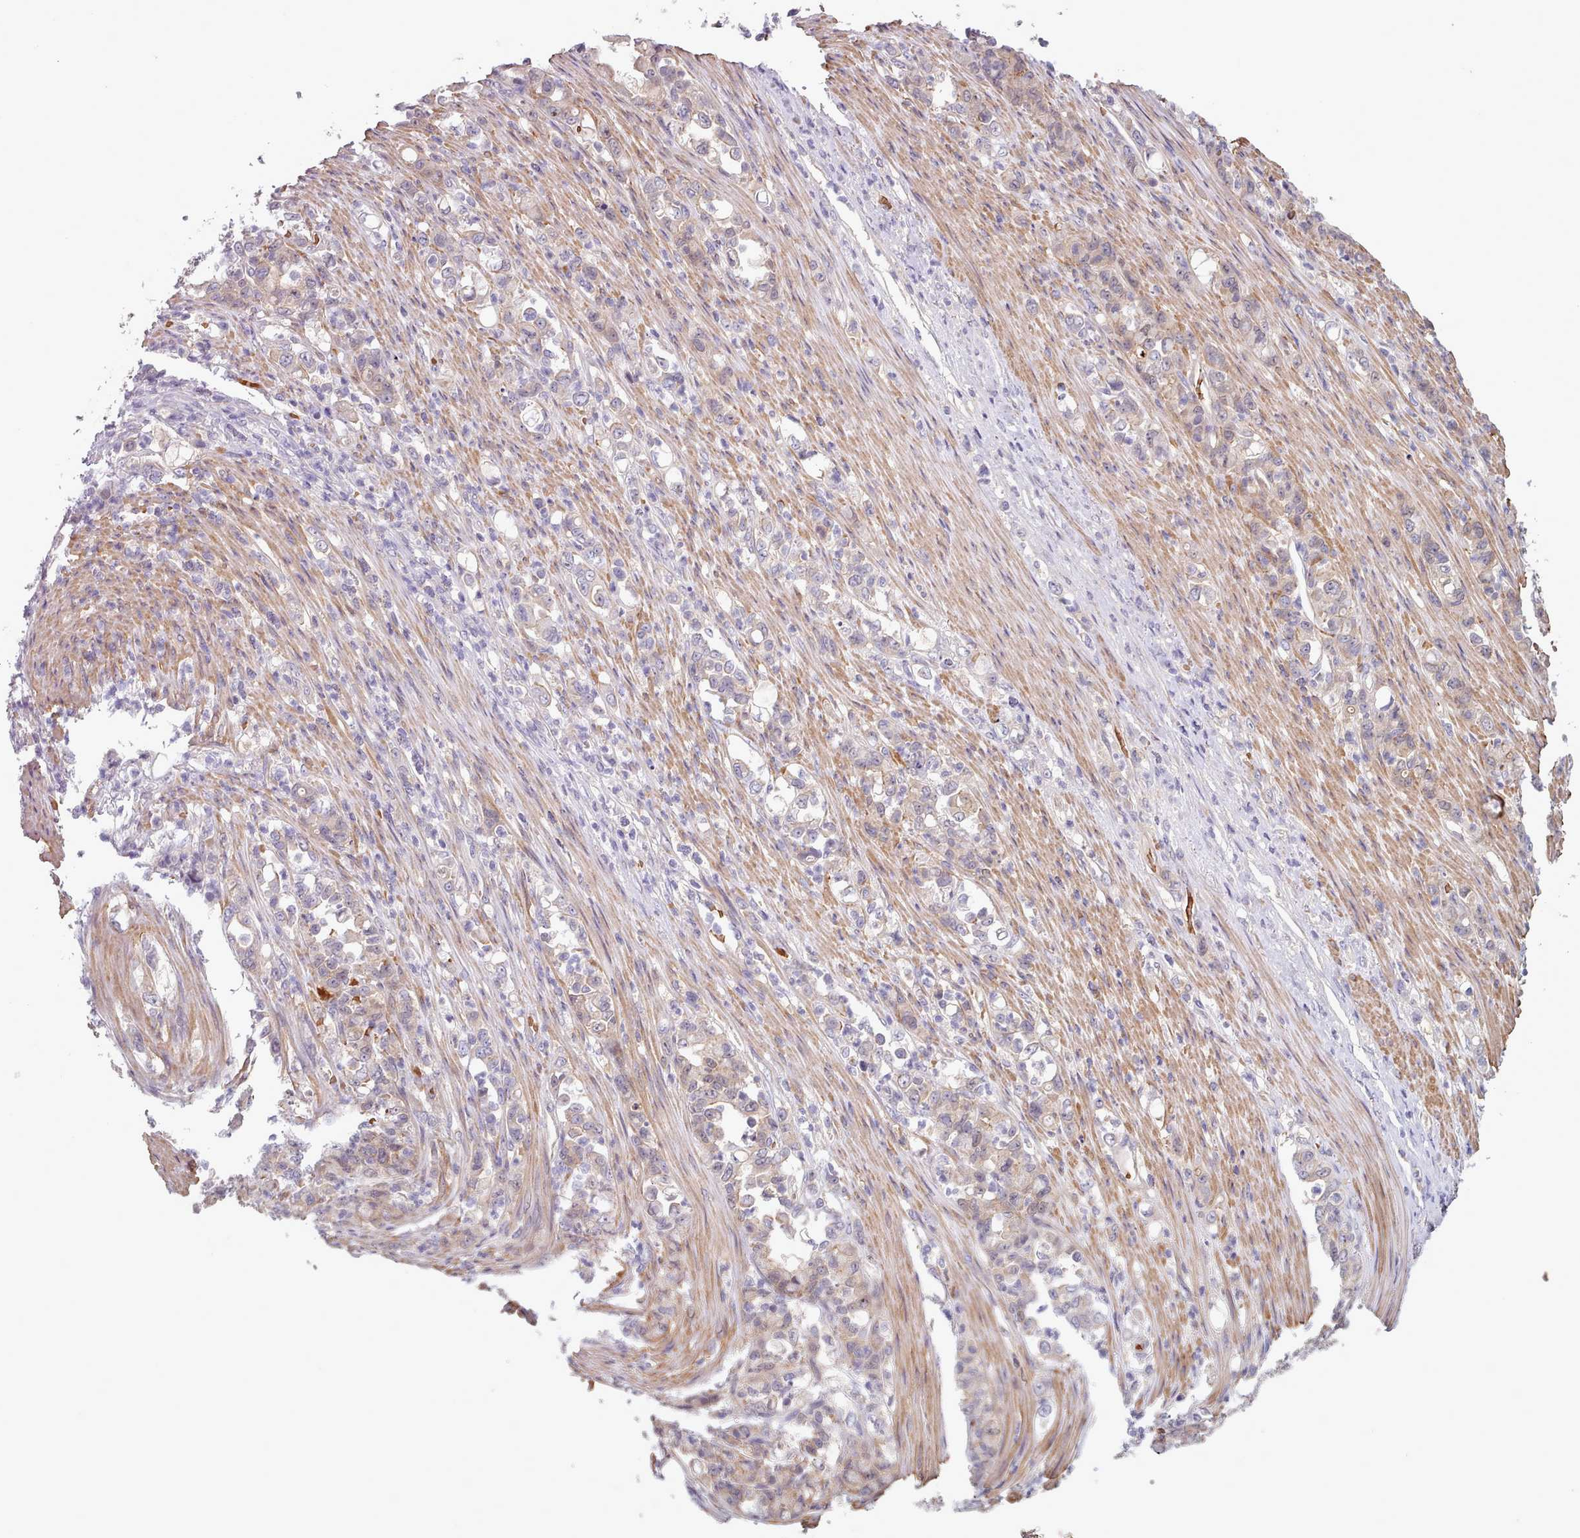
{"staining": {"intensity": "weak", "quantity": "<25%", "location": "nuclear"}, "tissue": "stomach cancer", "cell_type": "Tumor cells", "image_type": "cancer", "snomed": [{"axis": "morphology", "description": "Normal tissue, NOS"}, {"axis": "morphology", "description": "Adenocarcinoma, NOS"}, {"axis": "topography", "description": "Stomach"}], "caption": "Tumor cells show no significant expression in stomach adenocarcinoma.", "gene": "CLNS1A", "patient": {"sex": "female", "age": 79}}